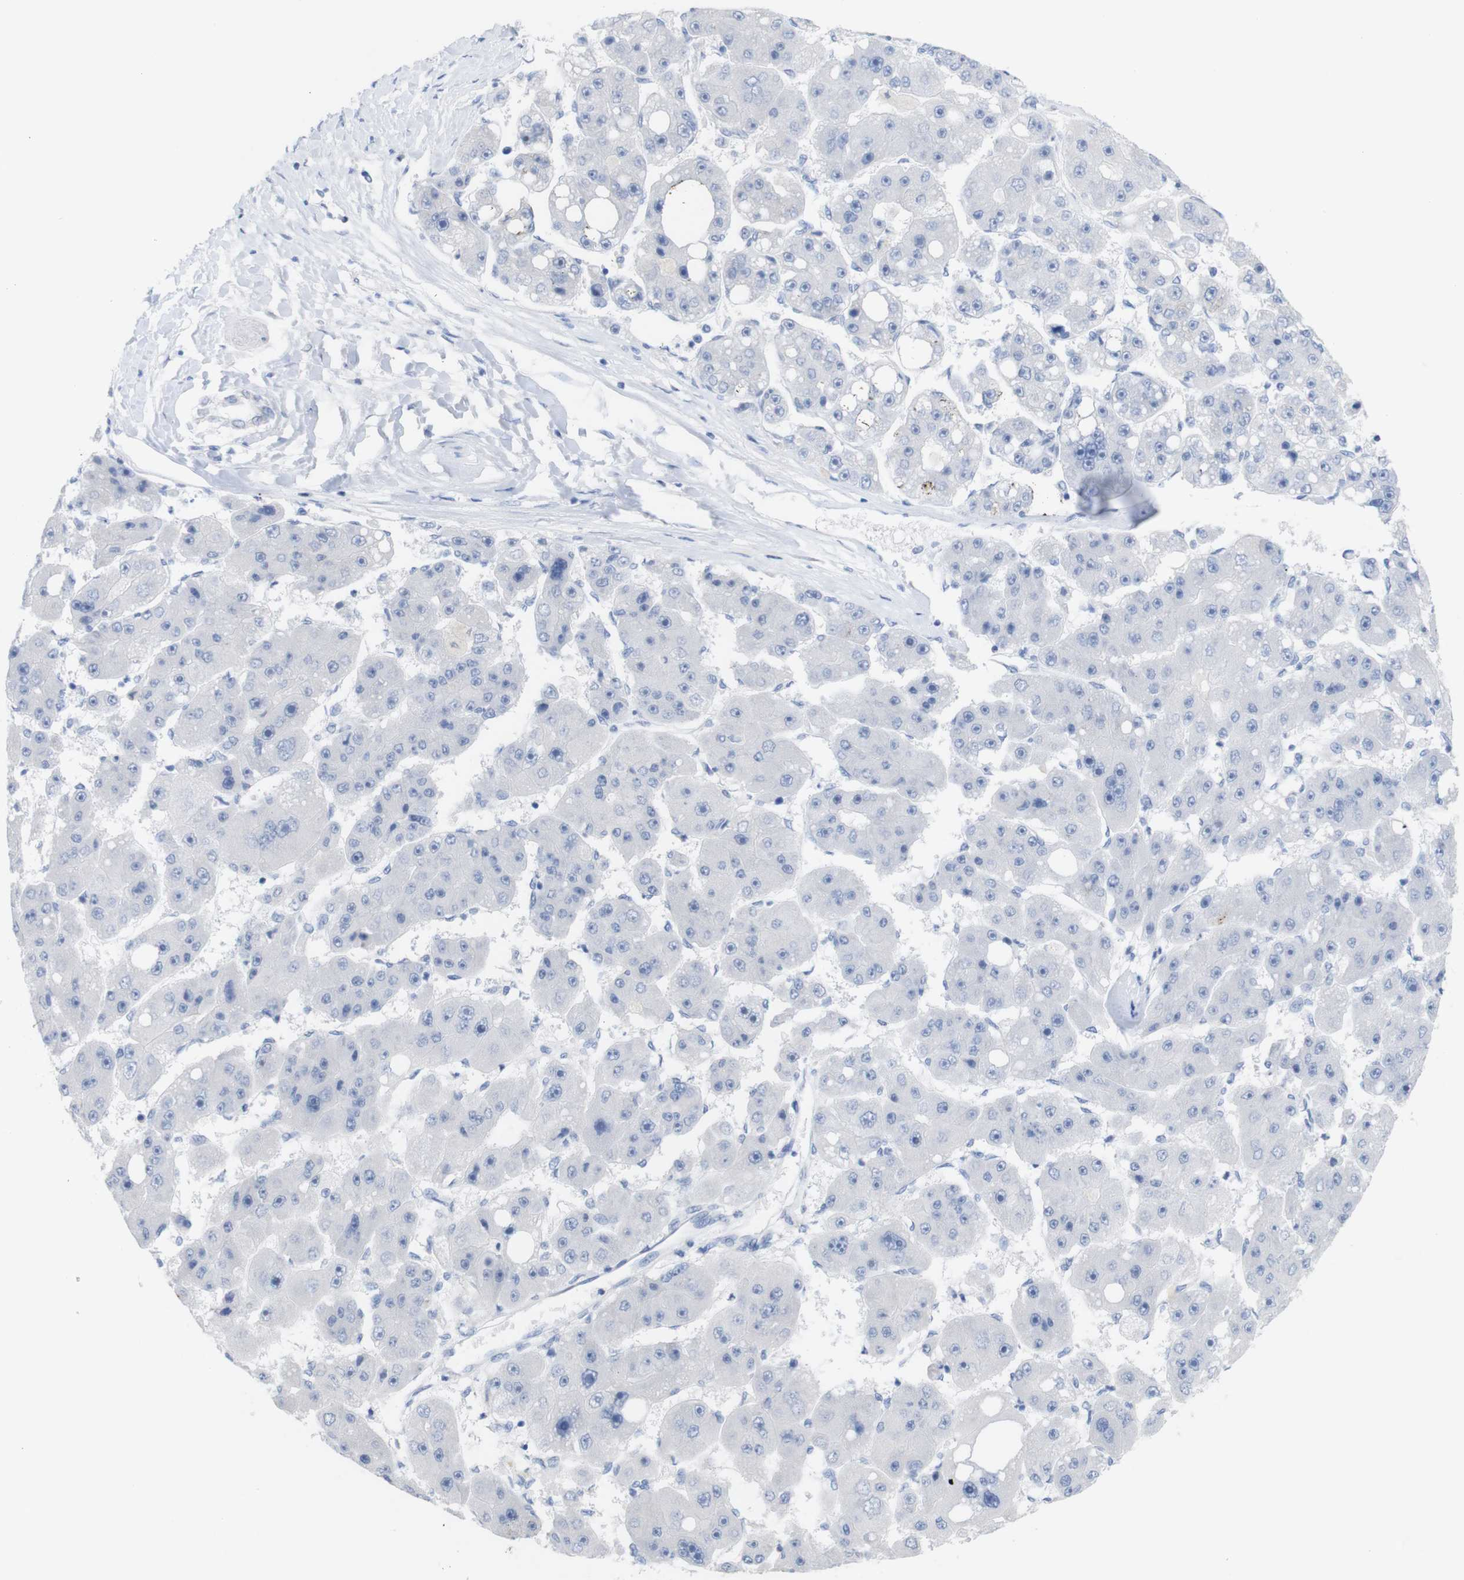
{"staining": {"intensity": "negative", "quantity": "none", "location": "none"}, "tissue": "liver cancer", "cell_type": "Tumor cells", "image_type": "cancer", "snomed": [{"axis": "morphology", "description": "Carcinoma, Hepatocellular, NOS"}, {"axis": "topography", "description": "Liver"}], "caption": "Tumor cells are negative for brown protein staining in liver cancer (hepatocellular carcinoma).", "gene": "PNMA1", "patient": {"sex": "female", "age": 61}}